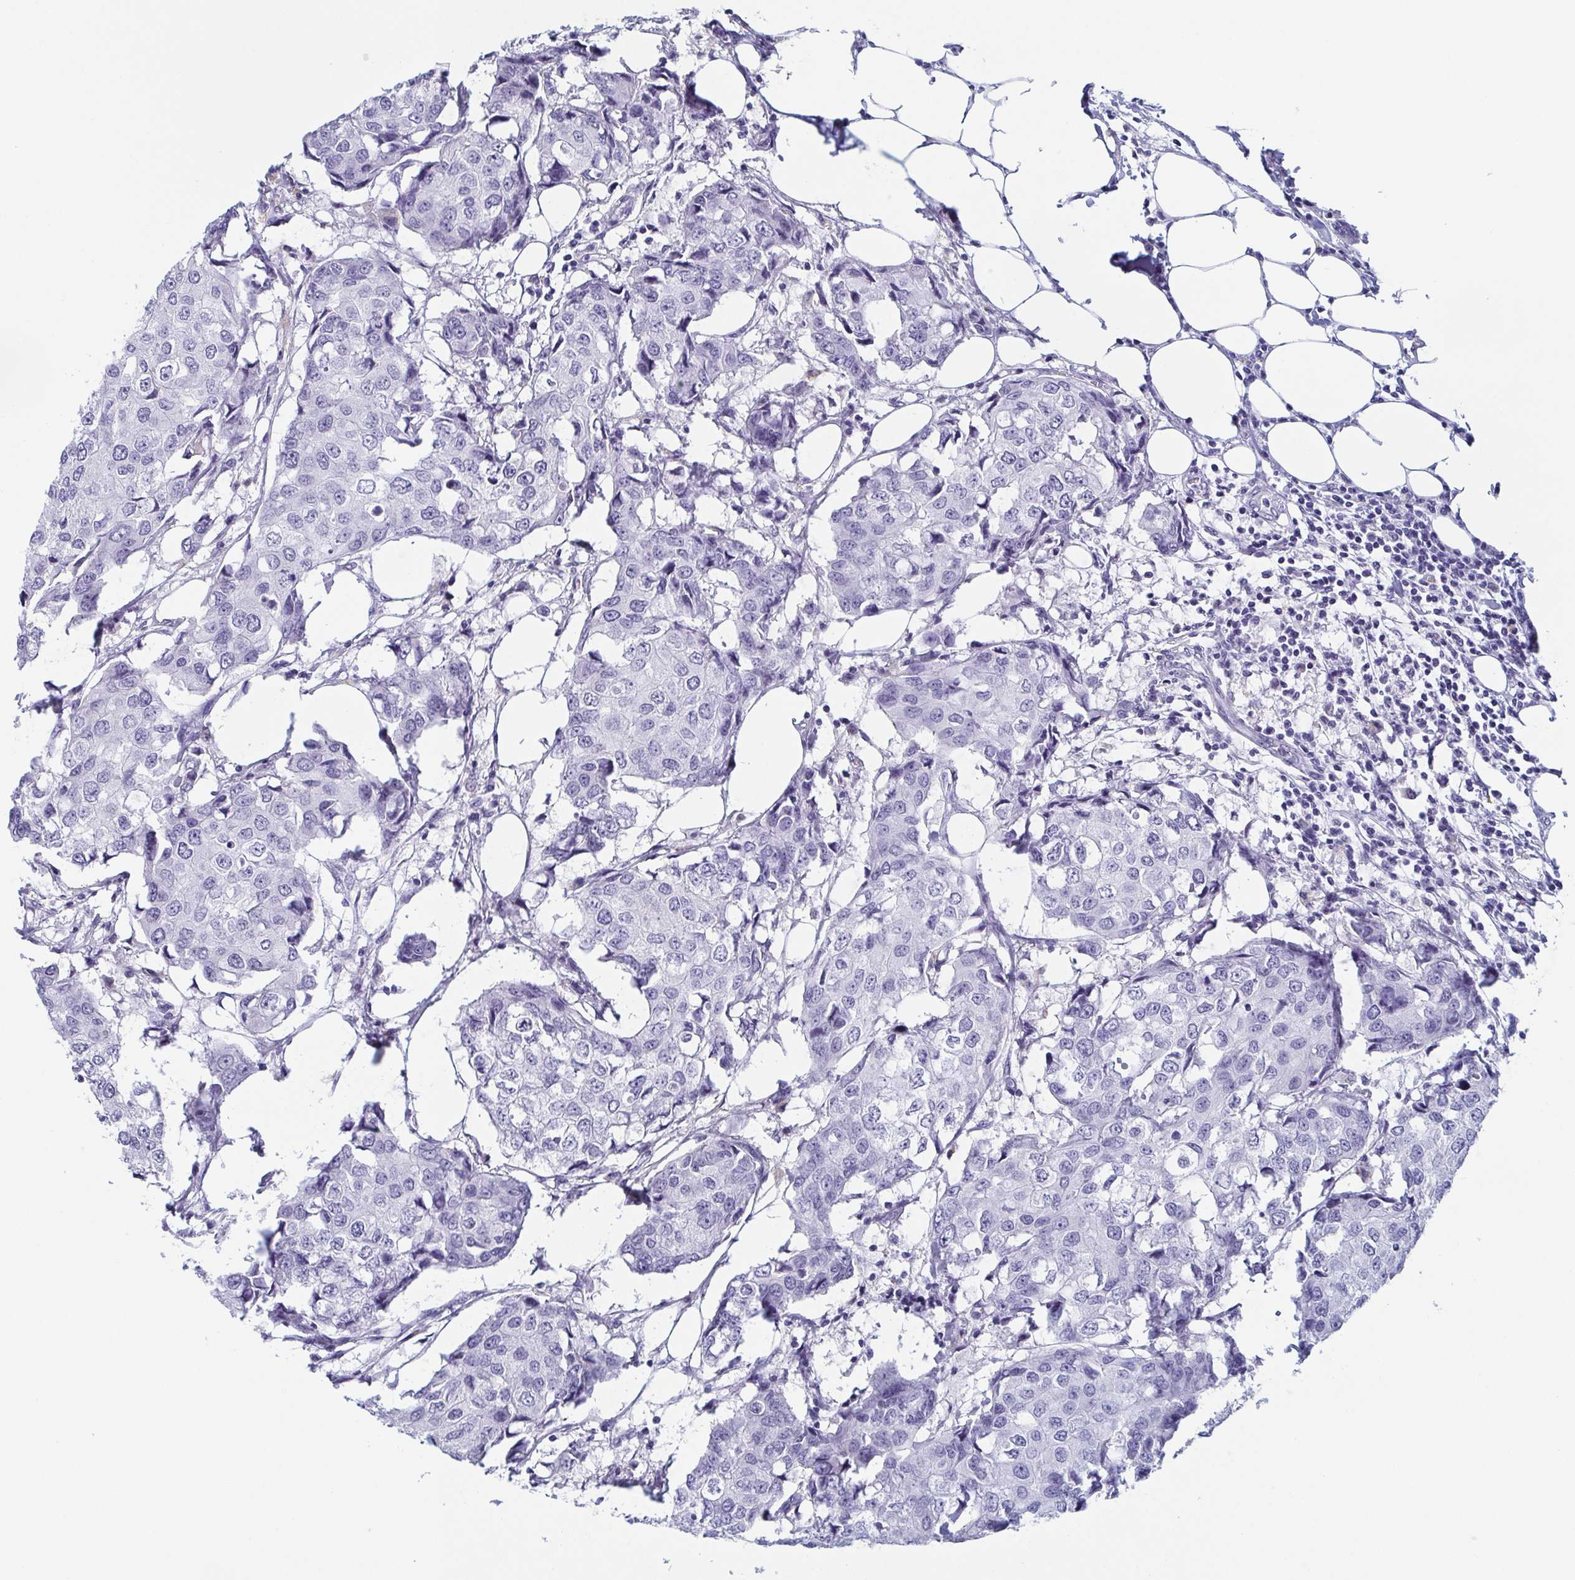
{"staining": {"intensity": "negative", "quantity": "none", "location": "none"}, "tissue": "breast cancer", "cell_type": "Tumor cells", "image_type": "cancer", "snomed": [{"axis": "morphology", "description": "Duct carcinoma"}, {"axis": "topography", "description": "Breast"}], "caption": "The immunohistochemistry (IHC) histopathology image has no significant positivity in tumor cells of breast invasive ductal carcinoma tissue. Brightfield microscopy of immunohistochemistry (IHC) stained with DAB (brown) and hematoxylin (blue), captured at high magnification.", "gene": "REG4", "patient": {"sex": "female", "age": 27}}